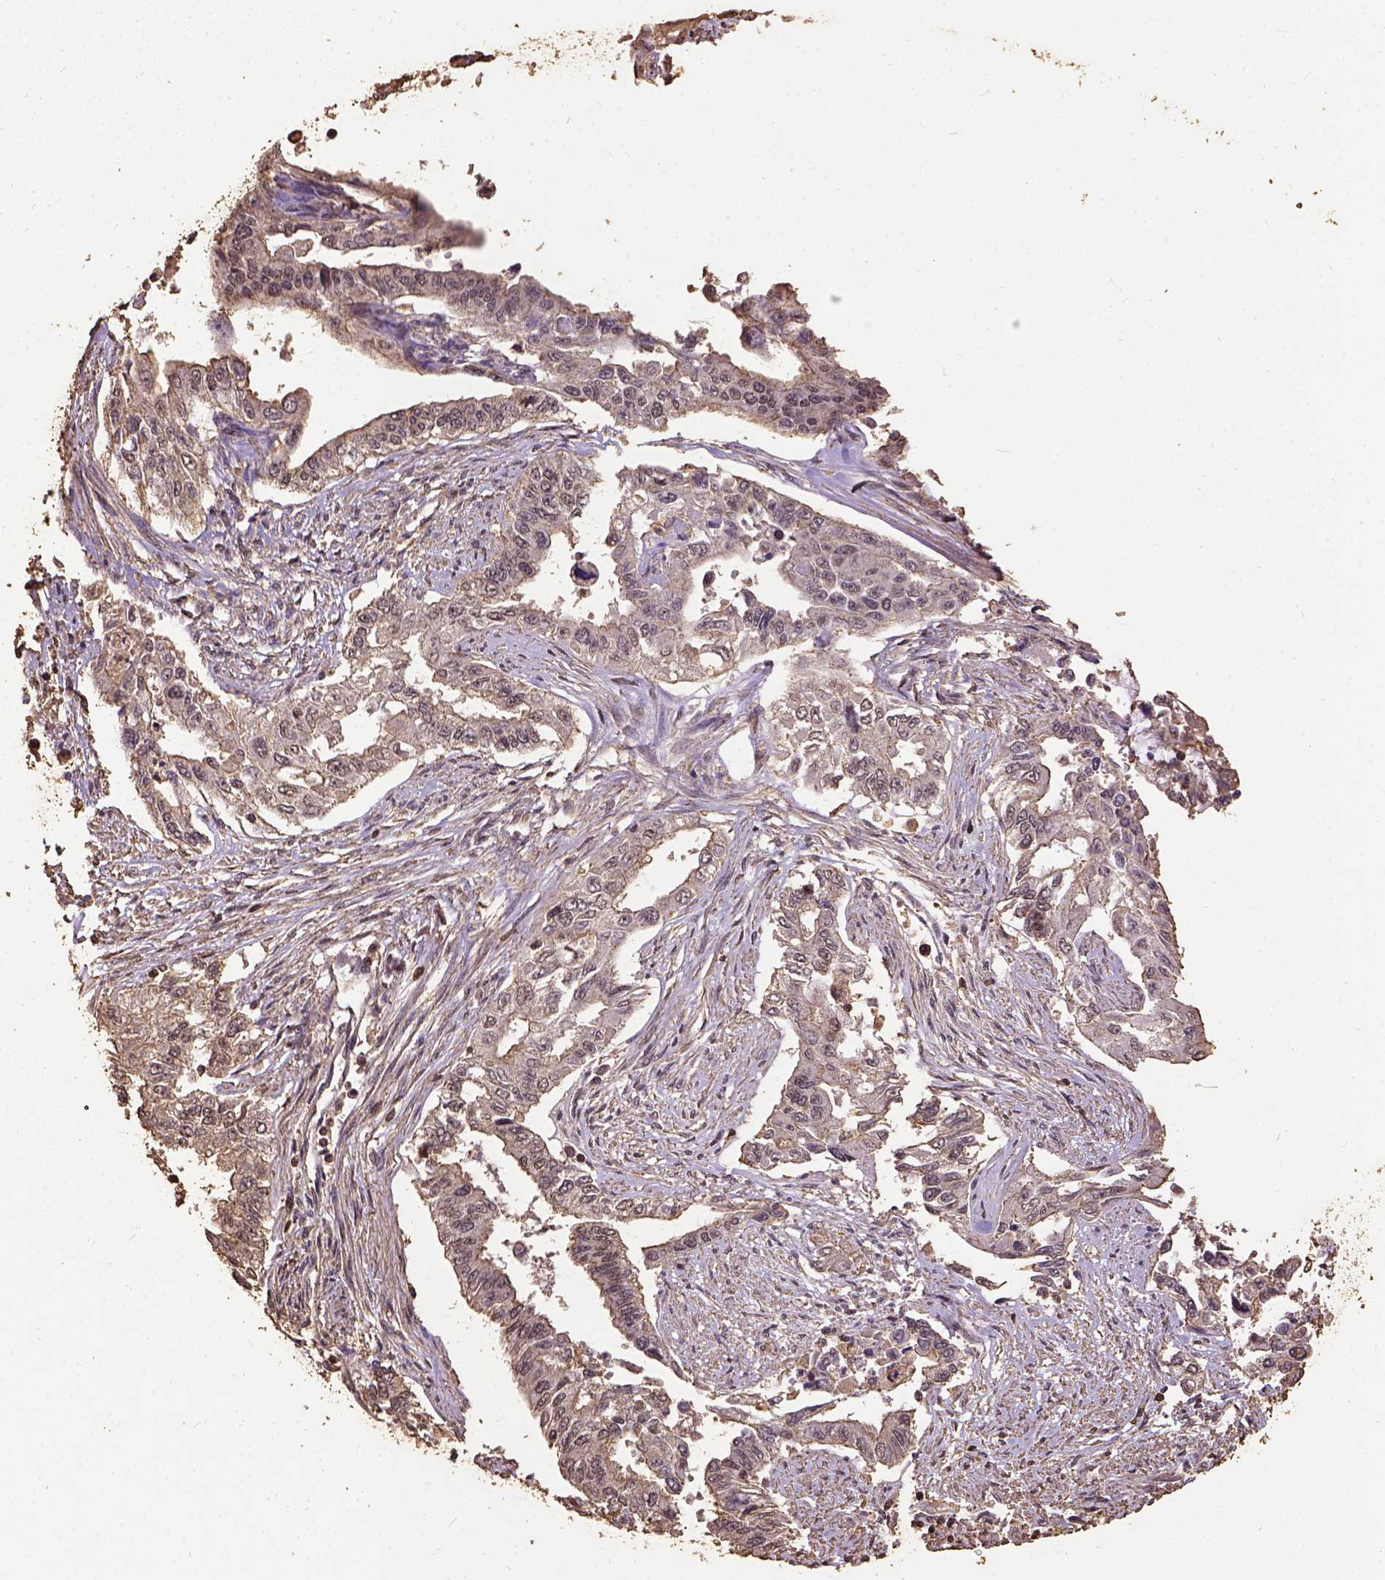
{"staining": {"intensity": "weak", "quantity": "25%-75%", "location": "nuclear"}, "tissue": "endometrial cancer", "cell_type": "Tumor cells", "image_type": "cancer", "snomed": [{"axis": "morphology", "description": "Adenocarcinoma, NOS"}, {"axis": "topography", "description": "Uterus"}], "caption": "Brown immunohistochemical staining in adenocarcinoma (endometrial) reveals weak nuclear expression in about 25%-75% of tumor cells. (IHC, brightfield microscopy, high magnification).", "gene": "NACC1", "patient": {"sex": "female", "age": 59}}